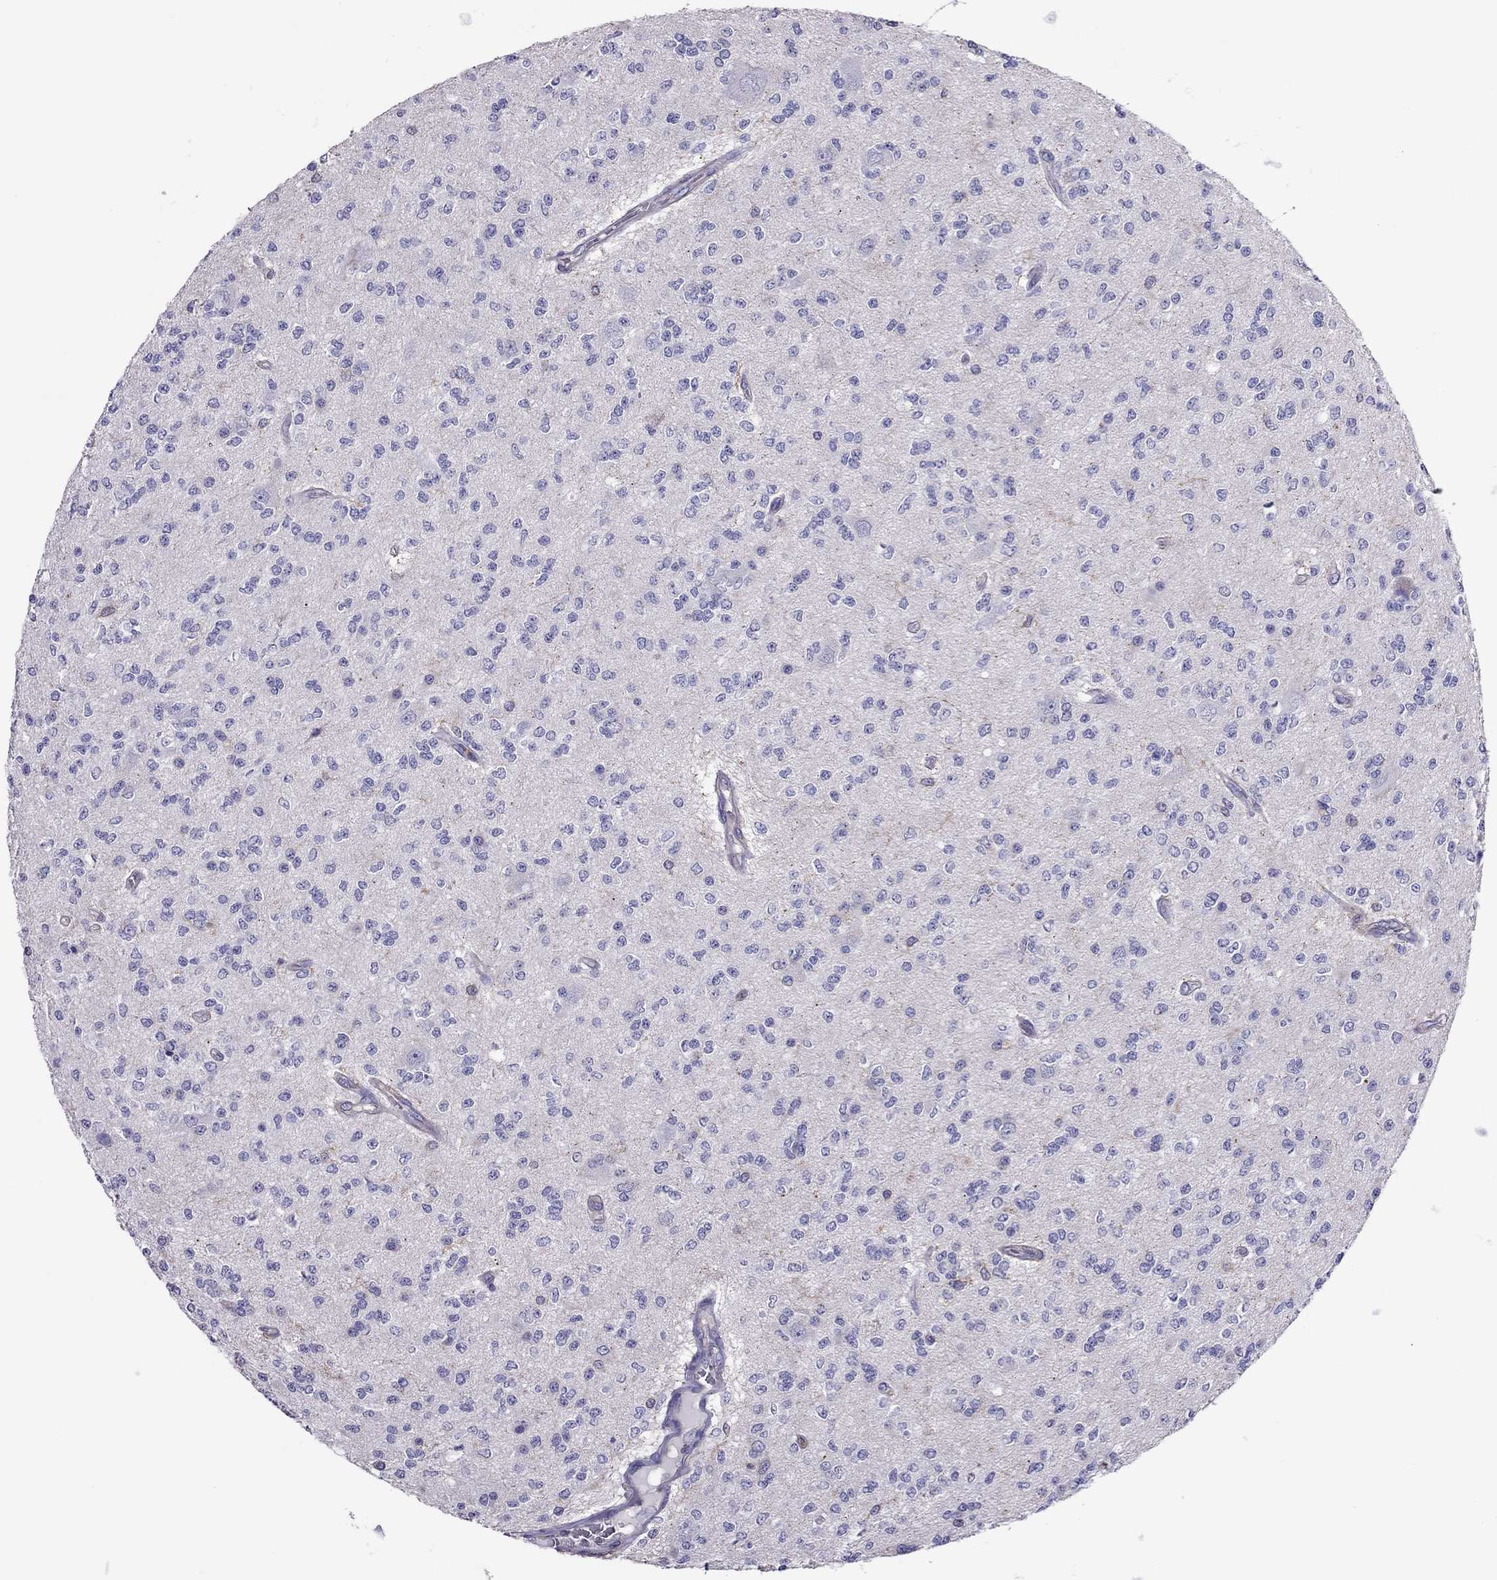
{"staining": {"intensity": "negative", "quantity": "none", "location": "none"}, "tissue": "glioma", "cell_type": "Tumor cells", "image_type": "cancer", "snomed": [{"axis": "morphology", "description": "Glioma, malignant, Low grade"}, {"axis": "topography", "description": "Brain"}], "caption": "Tumor cells are negative for brown protein staining in malignant low-grade glioma.", "gene": "TEX22", "patient": {"sex": "male", "age": 67}}